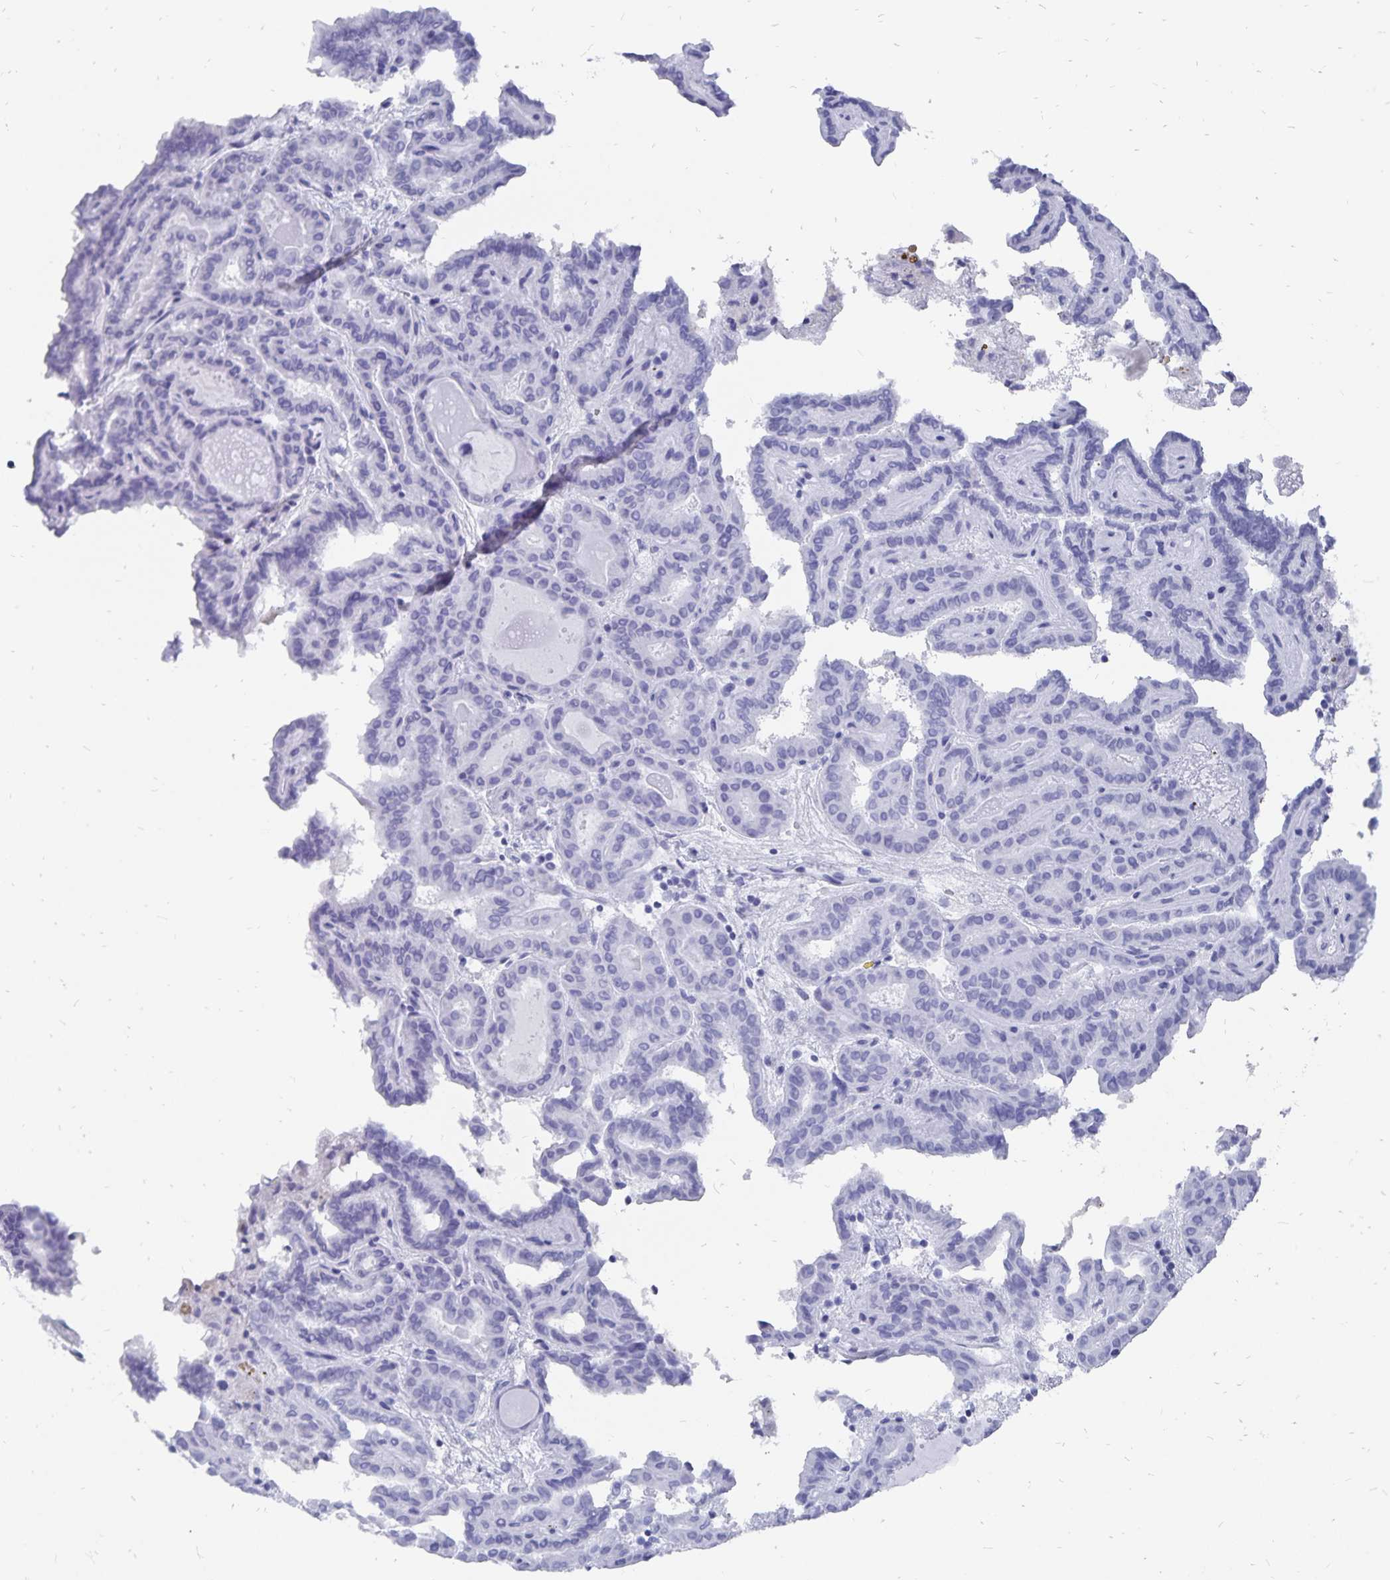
{"staining": {"intensity": "negative", "quantity": "none", "location": "none"}, "tissue": "thyroid cancer", "cell_type": "Tumor cells", "image_type": "cancer", "snomed": [{"axis": "morphology", "description": "Papillary adenocarcinoma, NOS"}, {"axis": "topography", "description": "Thyroid gland"}], "caption": "This histopathology image is of papillary adenocarcinoma (thyroid) stained with immunohistochemistry to label a protein in brown with the nuclei are counter-stained blue. There is no positivity in tumor cells.", "gene": "ADH1A", "patient": {"sex": "female", "age": 46}}